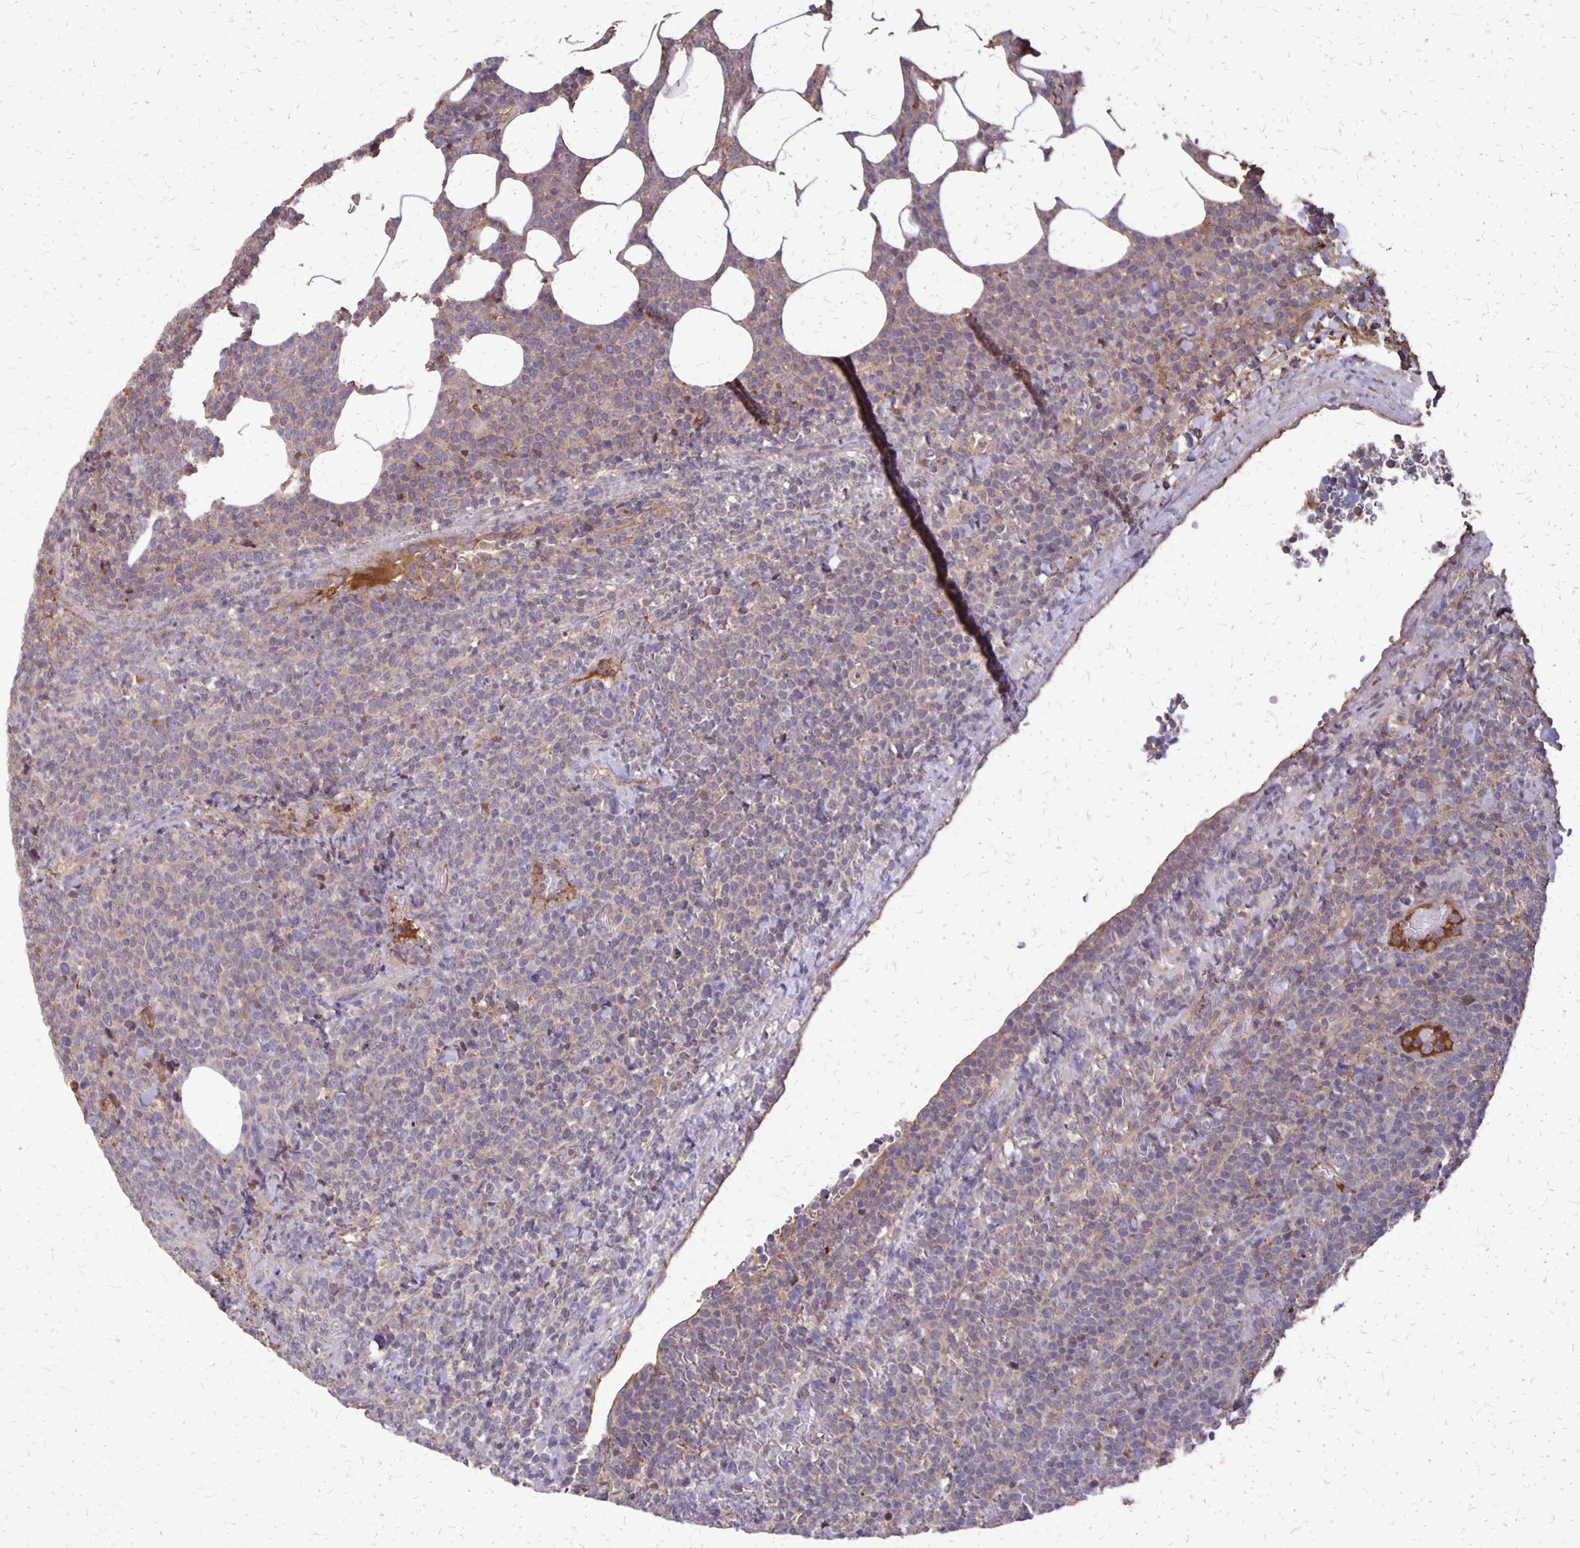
{"staining": {"intensity": "weak", "quantity": "<25%", "location": "cytoplasmic/membranous"}, "tissue": "lymphoma", "cell_type": "Tumor cells", "image_type": "cancer", "snomed": [{"axis": "morphology", "description": "Malignant lymphoma, non-Hodgkin's type, High grade"}, {"axis": "topography", "description": "Lymph node"}], "caption": "There is no significant staining in tumor cells of high-grade malignant lymphoma, non-Hodgkin's type. The staining is performed using DAB (3,3'-diaminobenzidine) brown chromogen with nuclei counter-stained in using hematoxylin.", "gene": "PROM2", "patient": {"sex": "male", "age": 61}}